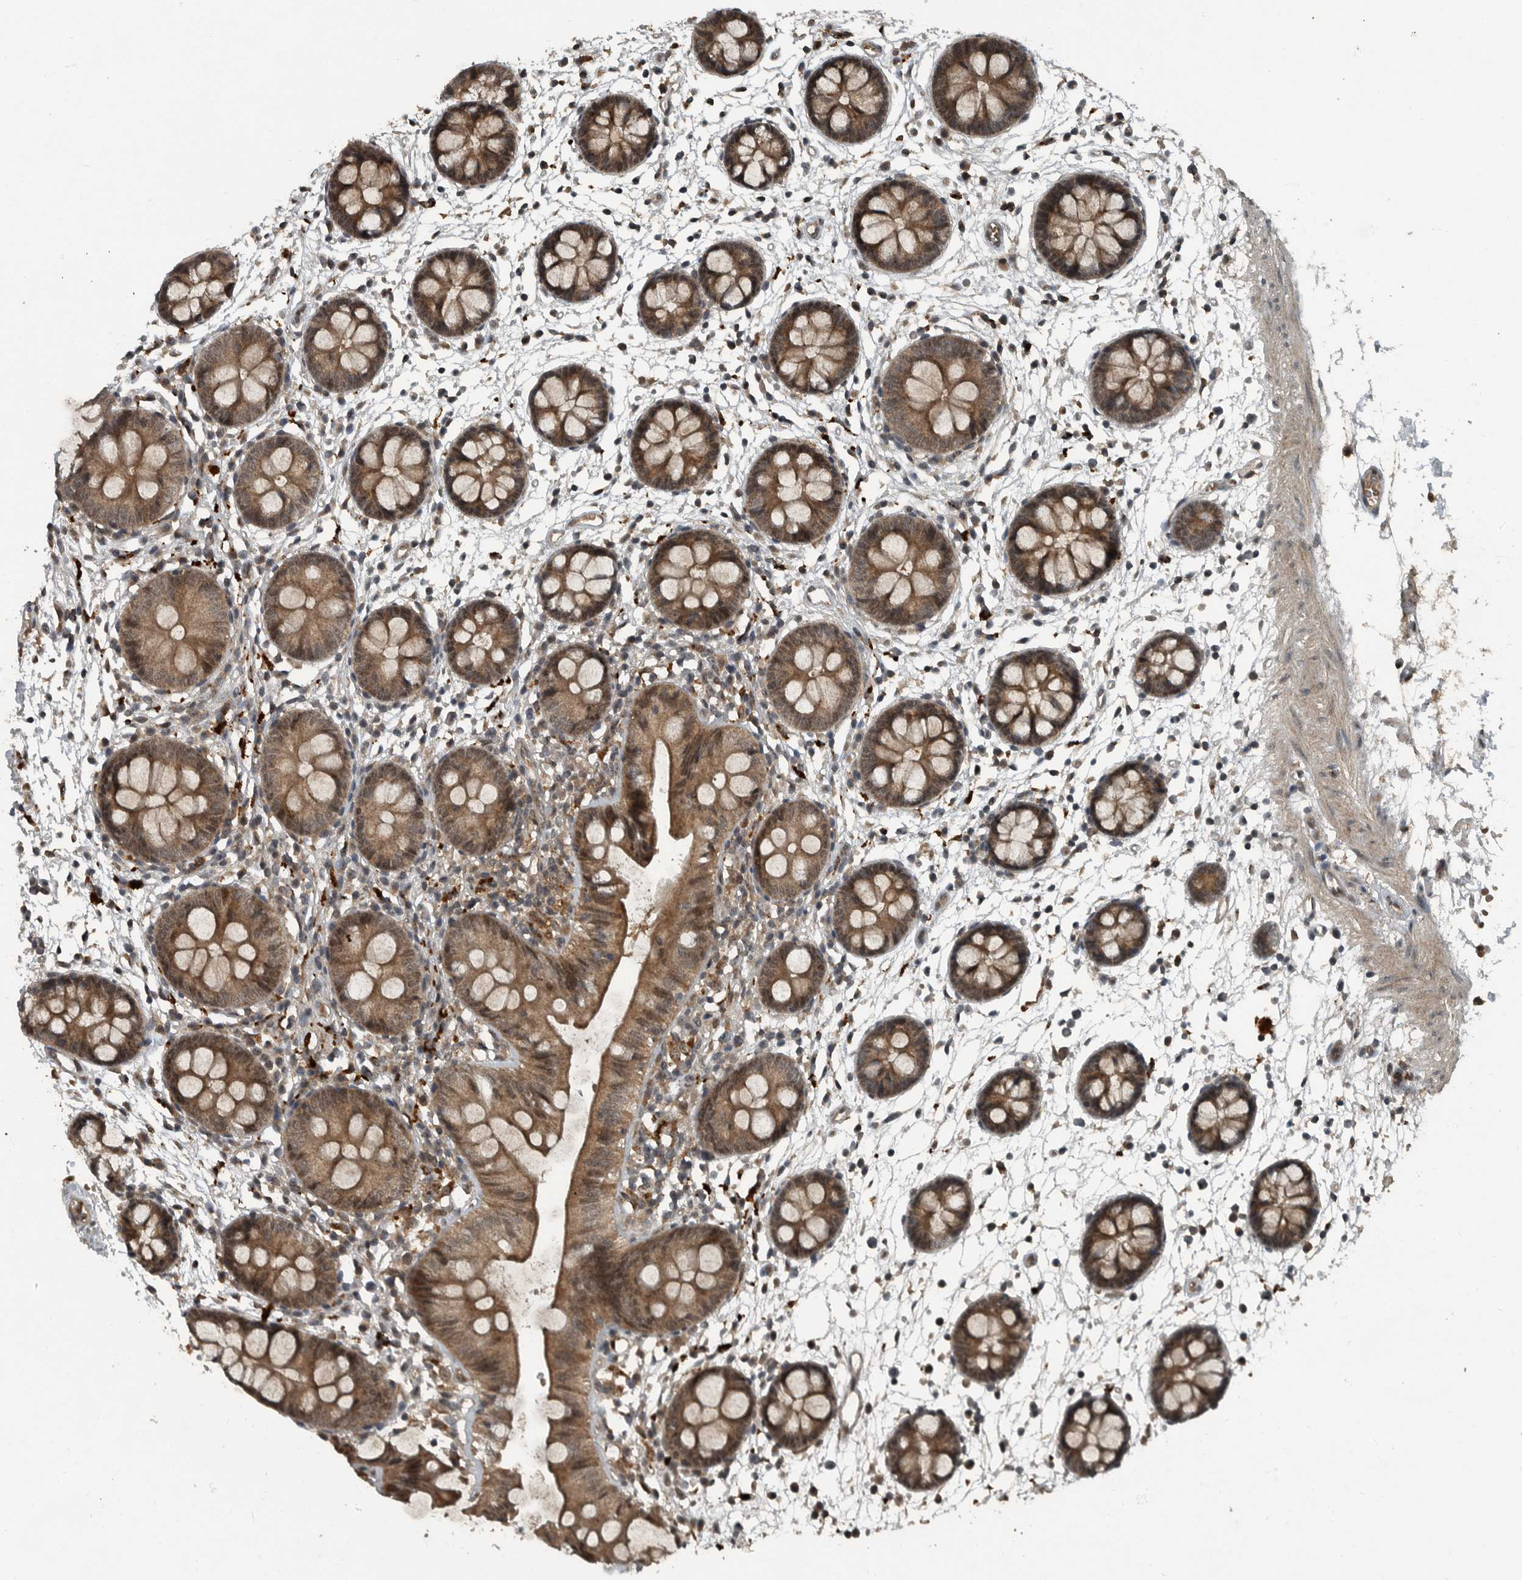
{"staining": {"intensity": "weak", "quantity": ">75%", "location": "cytoplasmic/membranous,nuclear"}, "tissue": "colon", "cell_type": "Endothelial cells", "image_type": "normal", "snomed": [{"axis": "morphology", "description": "Normal tissue, NOS"}, {"axis": "topography", "description": "Colon"}], "caption": "This histopathology image exhibits normal colon stained with immunohistochemistry (IHC) to label a protein in brown. The cytoplasmic/membranous,nuclear of endothelial cells show weak positivity for the protein. Nuclei are counter-stained blue.", "gene": "FOXO1", "patient": {"sex": "male", "age": 56}}